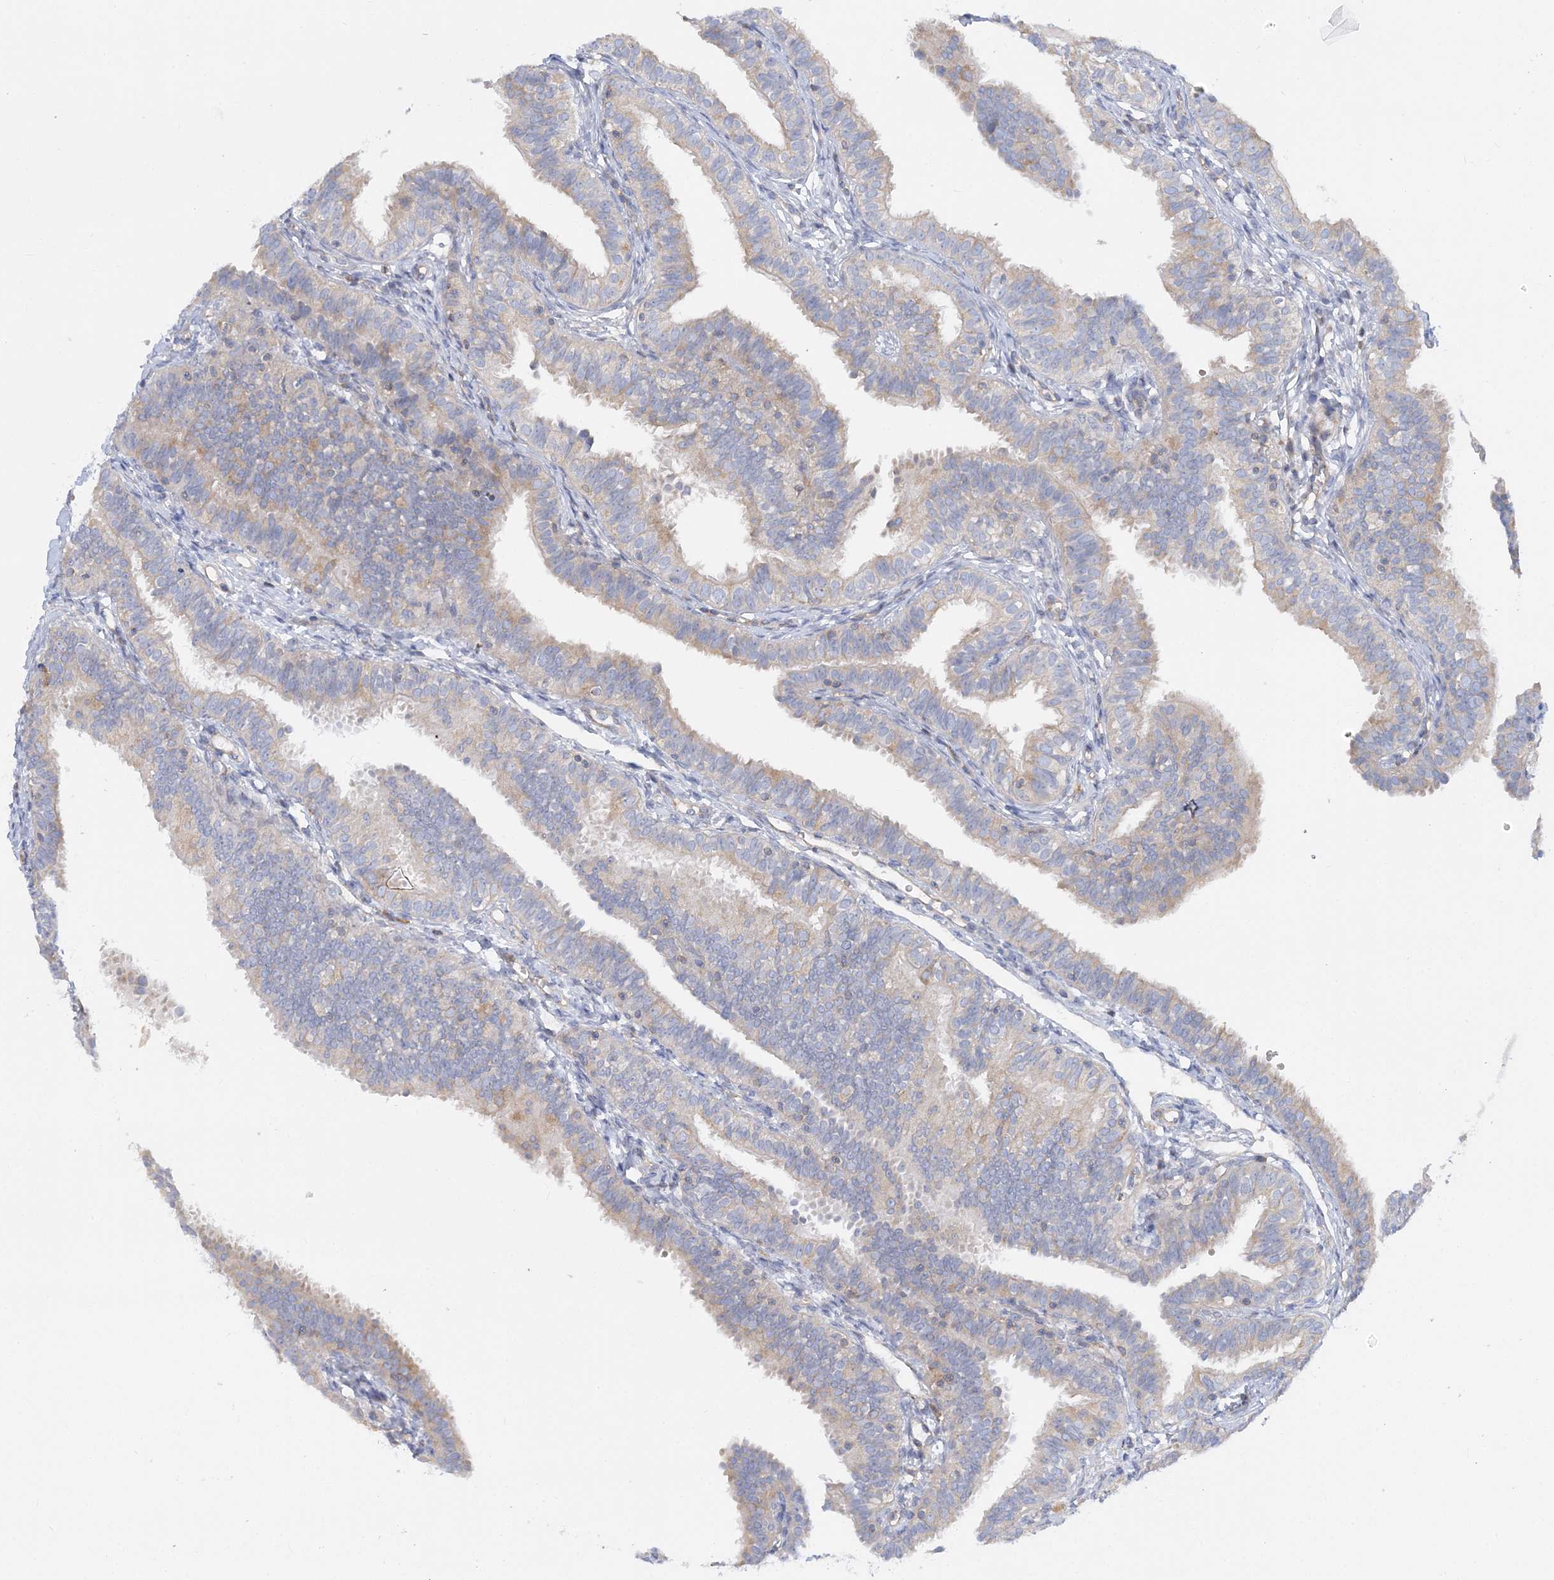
{"staining": {"intensity": "weak", "quantity": "<25%", "location": "cytoplasmic/membranous"}, "tissue": "fallopian tube", "cell_type": "Glandular cells", "image_type": "normal", "snomed": [{"axis": "morphology", "description": "Normal tissue, NOS"}, {"axis": "topography", "description": "Fallopian tube"}], "caption": "This is an IHC micrograph of benign fallopian tube. There is no staining in glandular cells.", "gene": "FAM114A2", "patient": {"sex": "female", "age": 35}}